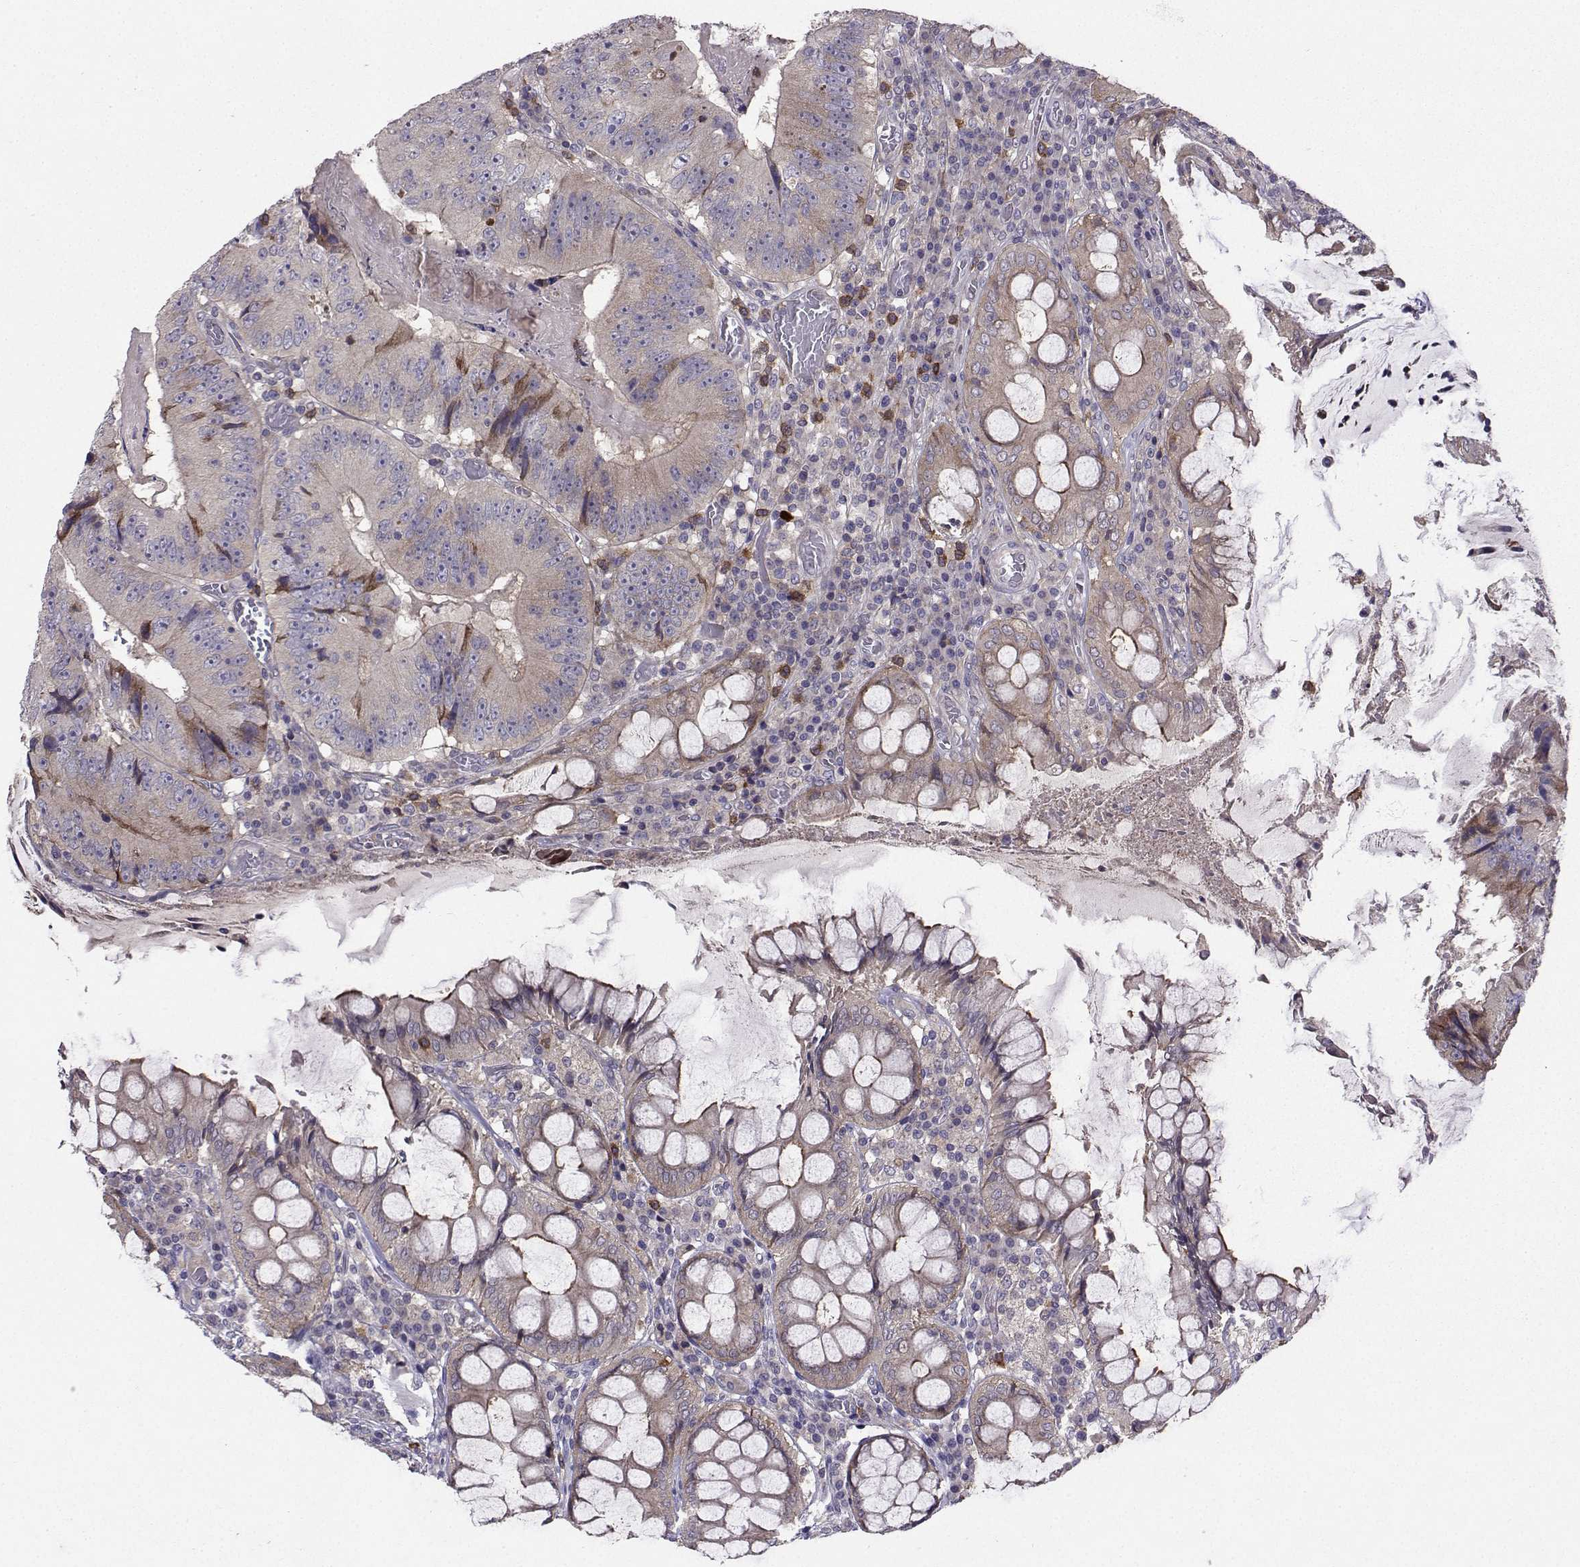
{"staining": {"intensity": "moderate", "quantity": "<25%", "location": "cytoplasmic/membranous"}, "tissue": "colorectal cancer", "cell_type": "Tumor cells", "image_type": "cancer", "snomed": [{"axis": "morphology", "description": "Adenocarcinoma, NOS"}, {"axis": "topography", "description": "Colon"}], "caption": "Human adenocarcinoma (colorectal) stained with a brown dye exhibits moderate cytoplasmic/membranous positive staining in about <25% of tumor cells.", "gene": "STXBP5", "patient": {"sex": "female", "age": 86}}